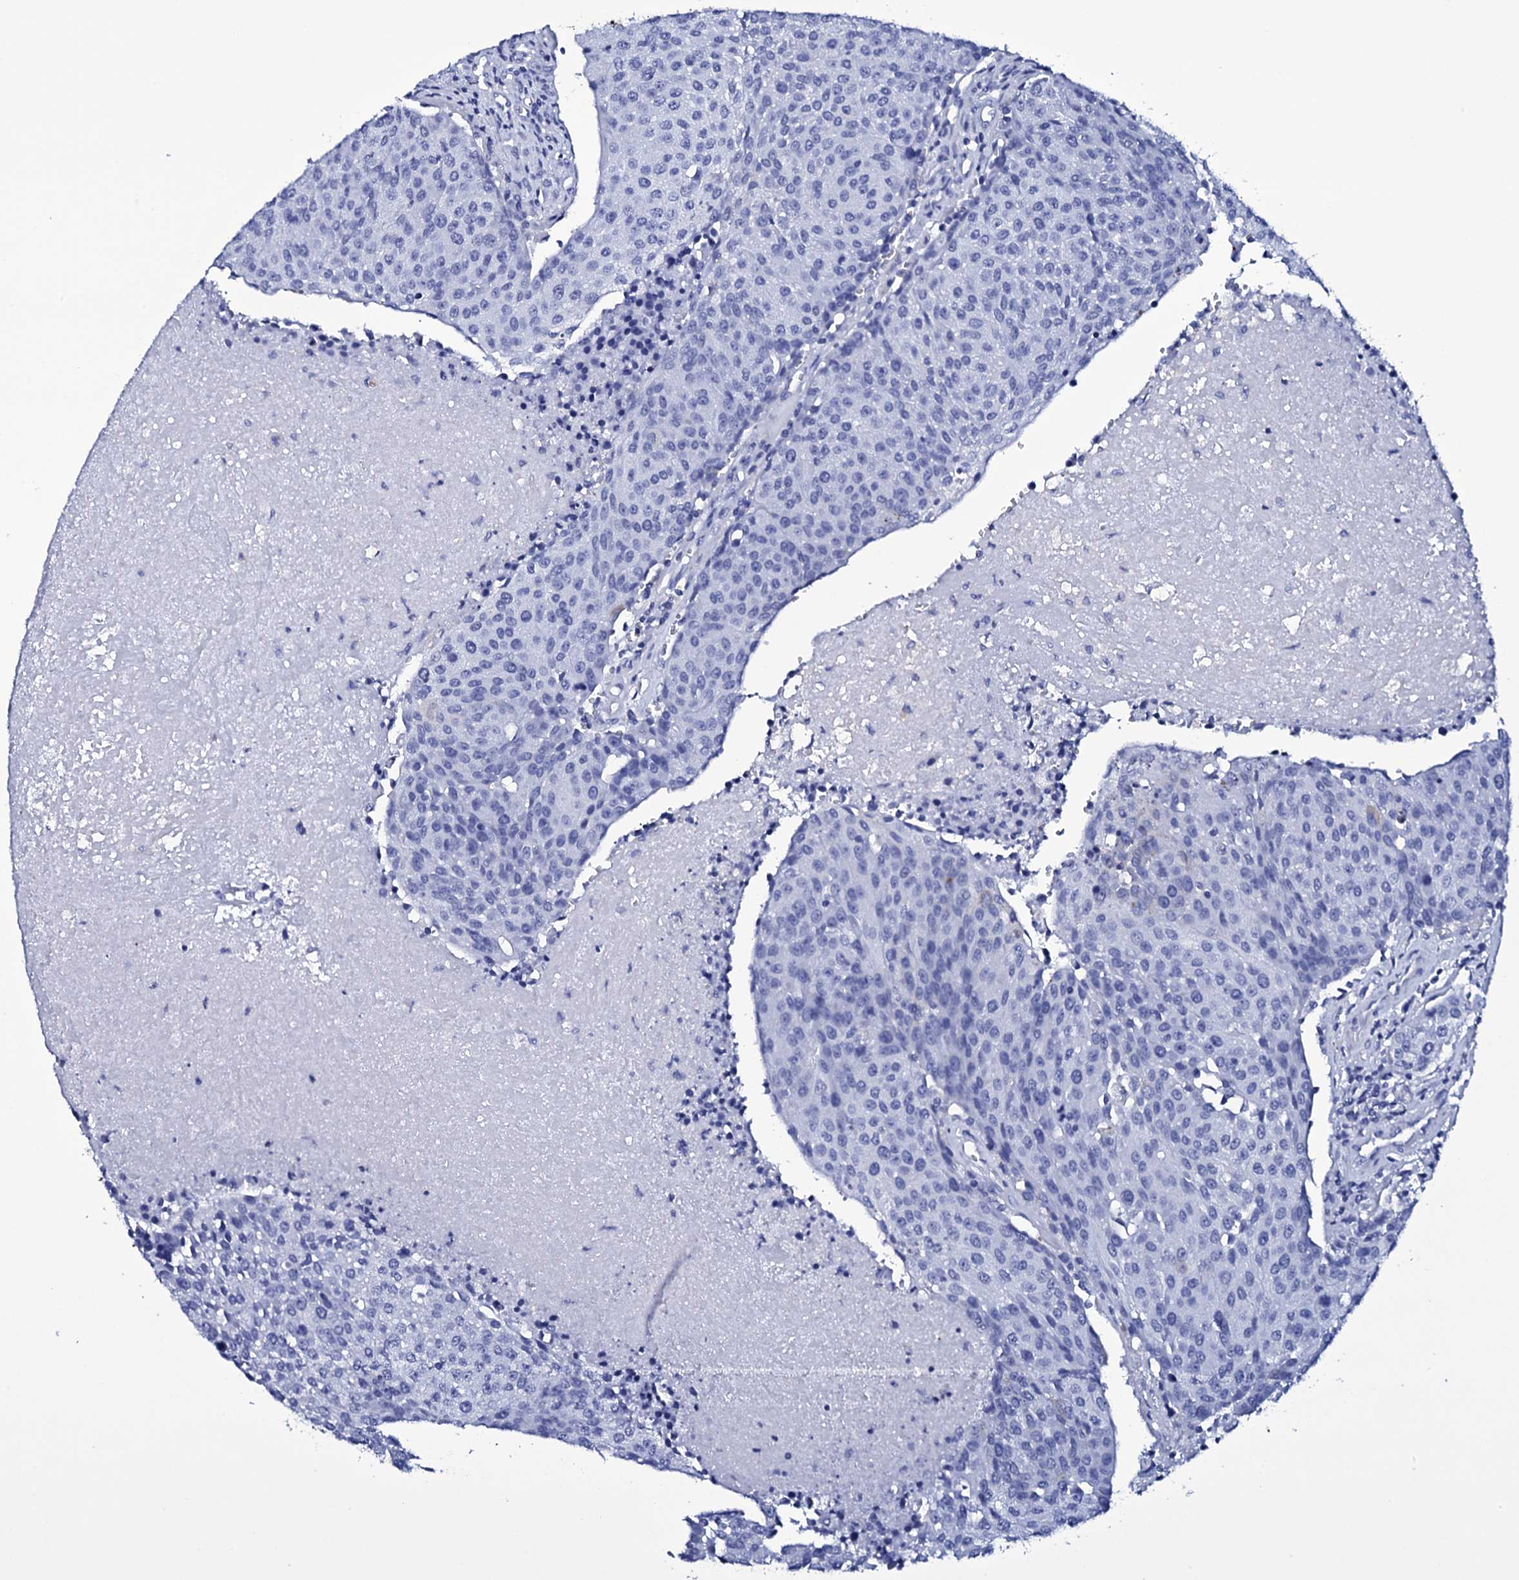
{"staining": {"intensity": "negative", "quantity": "none", "location": "none"}, "tissue": "urothelial cancer", "cell_type": "Tumor cells", "image_type": "cancer", "snomed": [{"axis": "morphology", "description": "Urothelial carcinoma, High grade"}, {"axis": "topography", "description": "Urinary bladder"}], "caption": "Immunohistochemistry (IHC) micrograph of neoplastic tissue: human urothelial cancer stained with DAB shows no significant protein staining in tumor cells. (Immunohistochemistry, brightfield microscopy, high magnification).", "gene": "ITPRID2", "patient": {"sex": "female", "age": 85}}